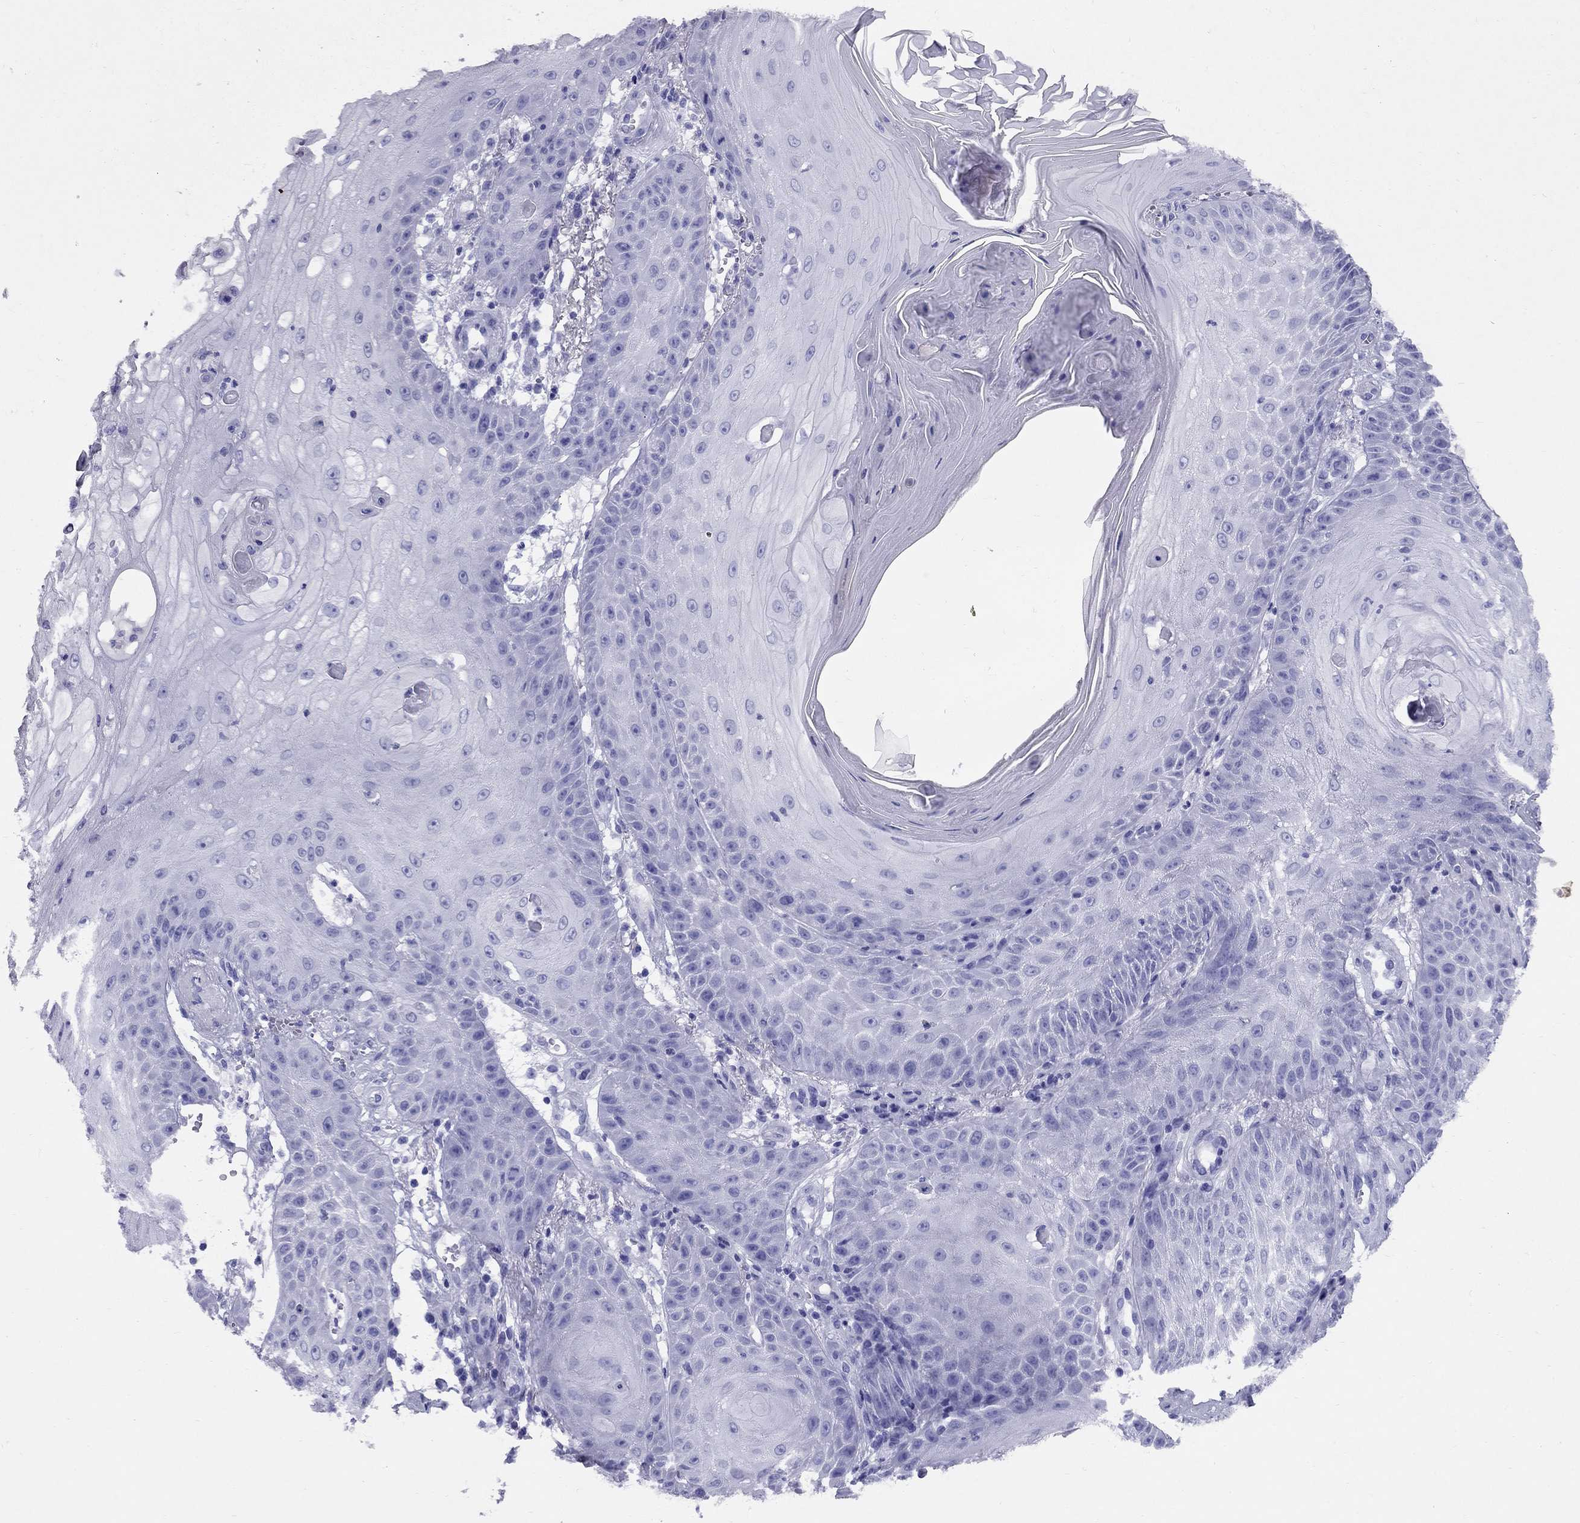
{"staining": {"intensity": "negative", "quantity": "none", "location": "none"}, "tissue": "skin cancer", "cell_type": "Tumor cells", "image_type": "cancer", "snomed": [{"axis": "morphology", "description": "Squamous cell carcinoma, NOS"}, {"axis": "topography", "description": "Skin"}], "caption": "Squamous cell carcinoma (skin) was stained to show a protein in brown. There is no significant positivity in tumor cells. The staining was performed using DAB to visualize the protein expression in brown, while the nuclei were stained in blue with hematoxylin (Magnification: 20x).", "gene": "AVPR1B", "patient": {"sex": "male", "age": 70}}